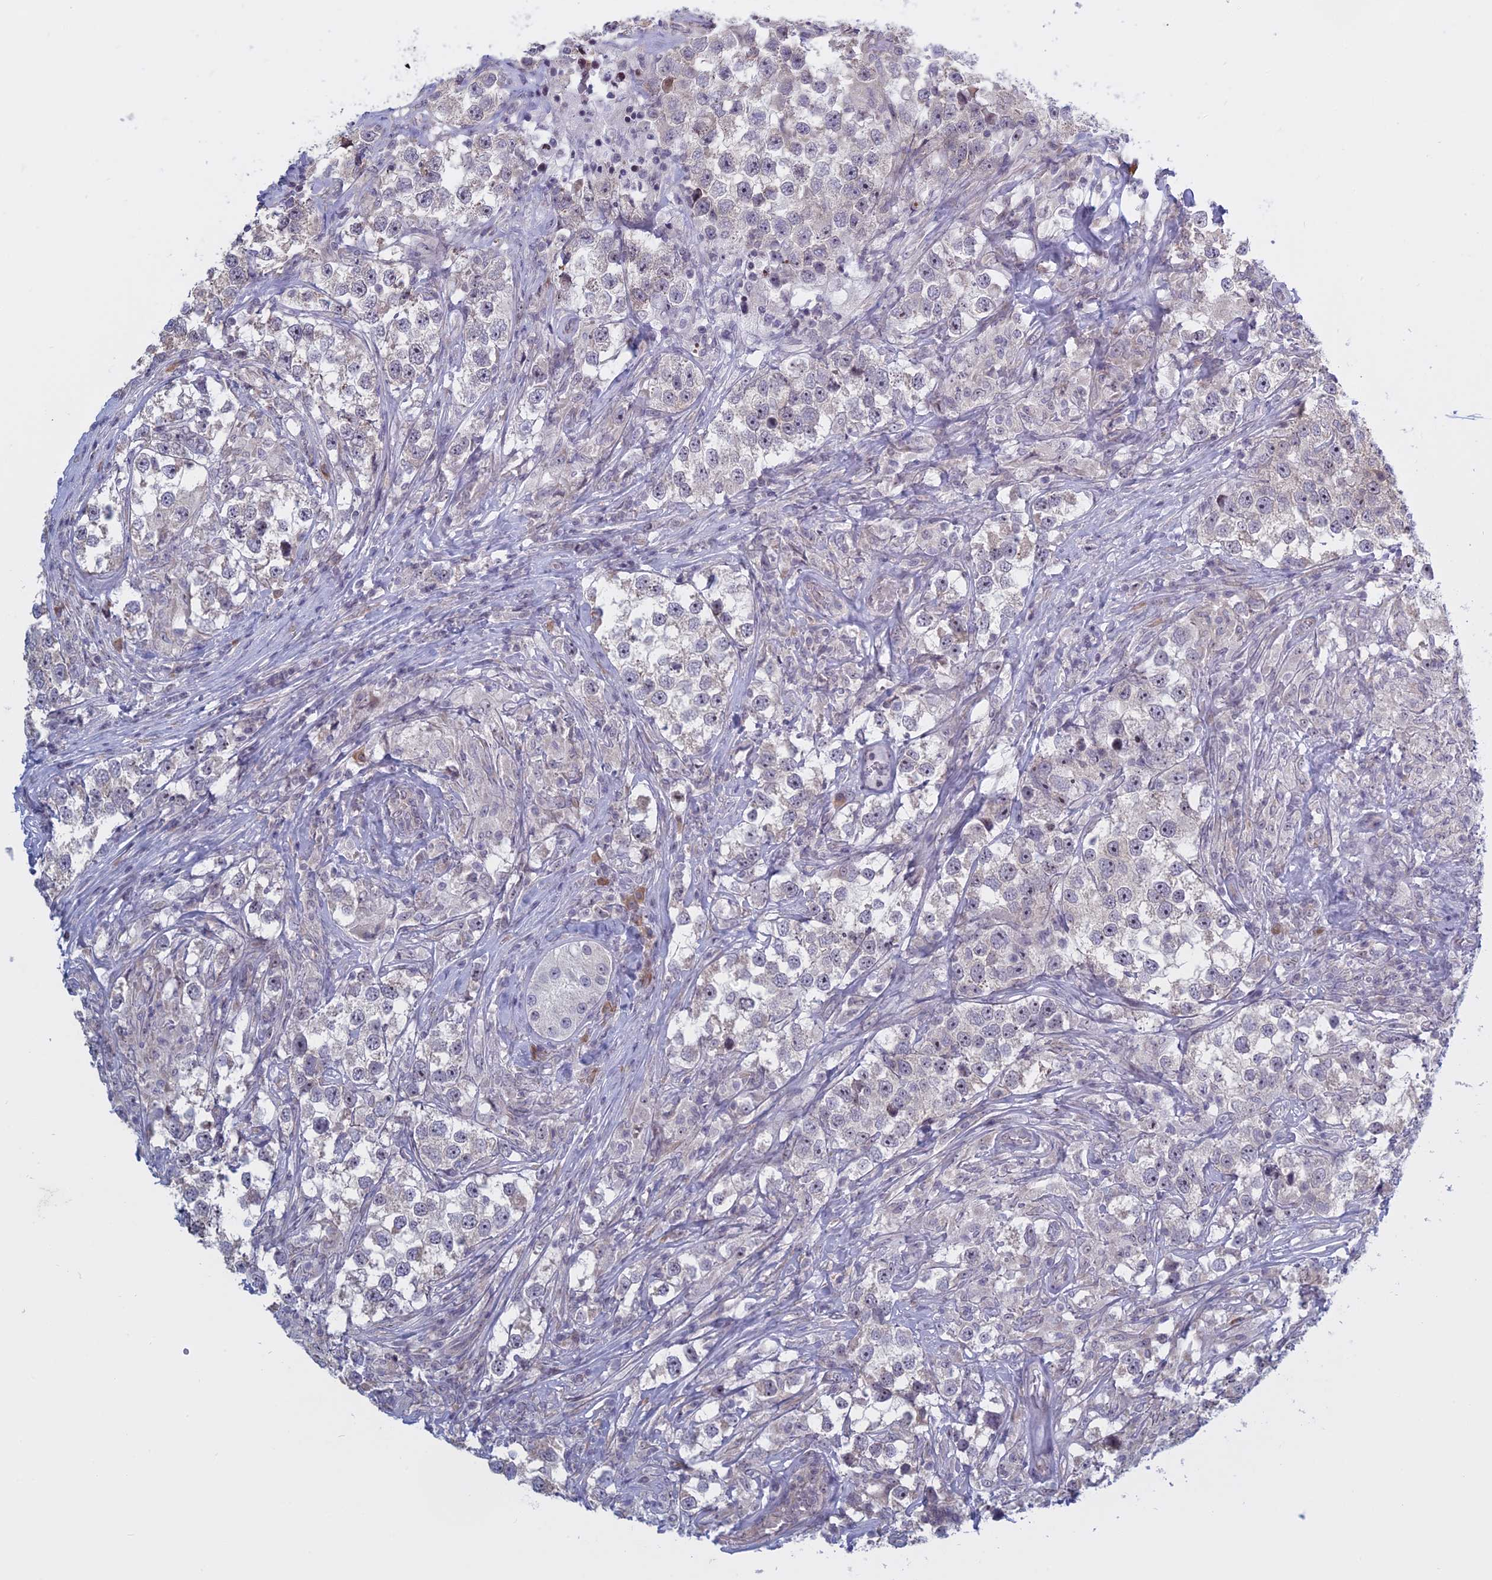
{"staining": {"intensity": "negative", "quantity": "none", "location": "none"}, "tissue": "testis cancer", "cell_type": "Tumor cells", "image_type": "cancer", "snomed": [{"axis": "morphology", "description": "Seminoma, NOS"}, {"axis": "topography", "description": "Testis"}], "caption": "Tumor cells are negative for brown protein staining in seminoma (testis).", "gene": "RPS19BP1", "patient": {"sex": "male", "age": 46}}